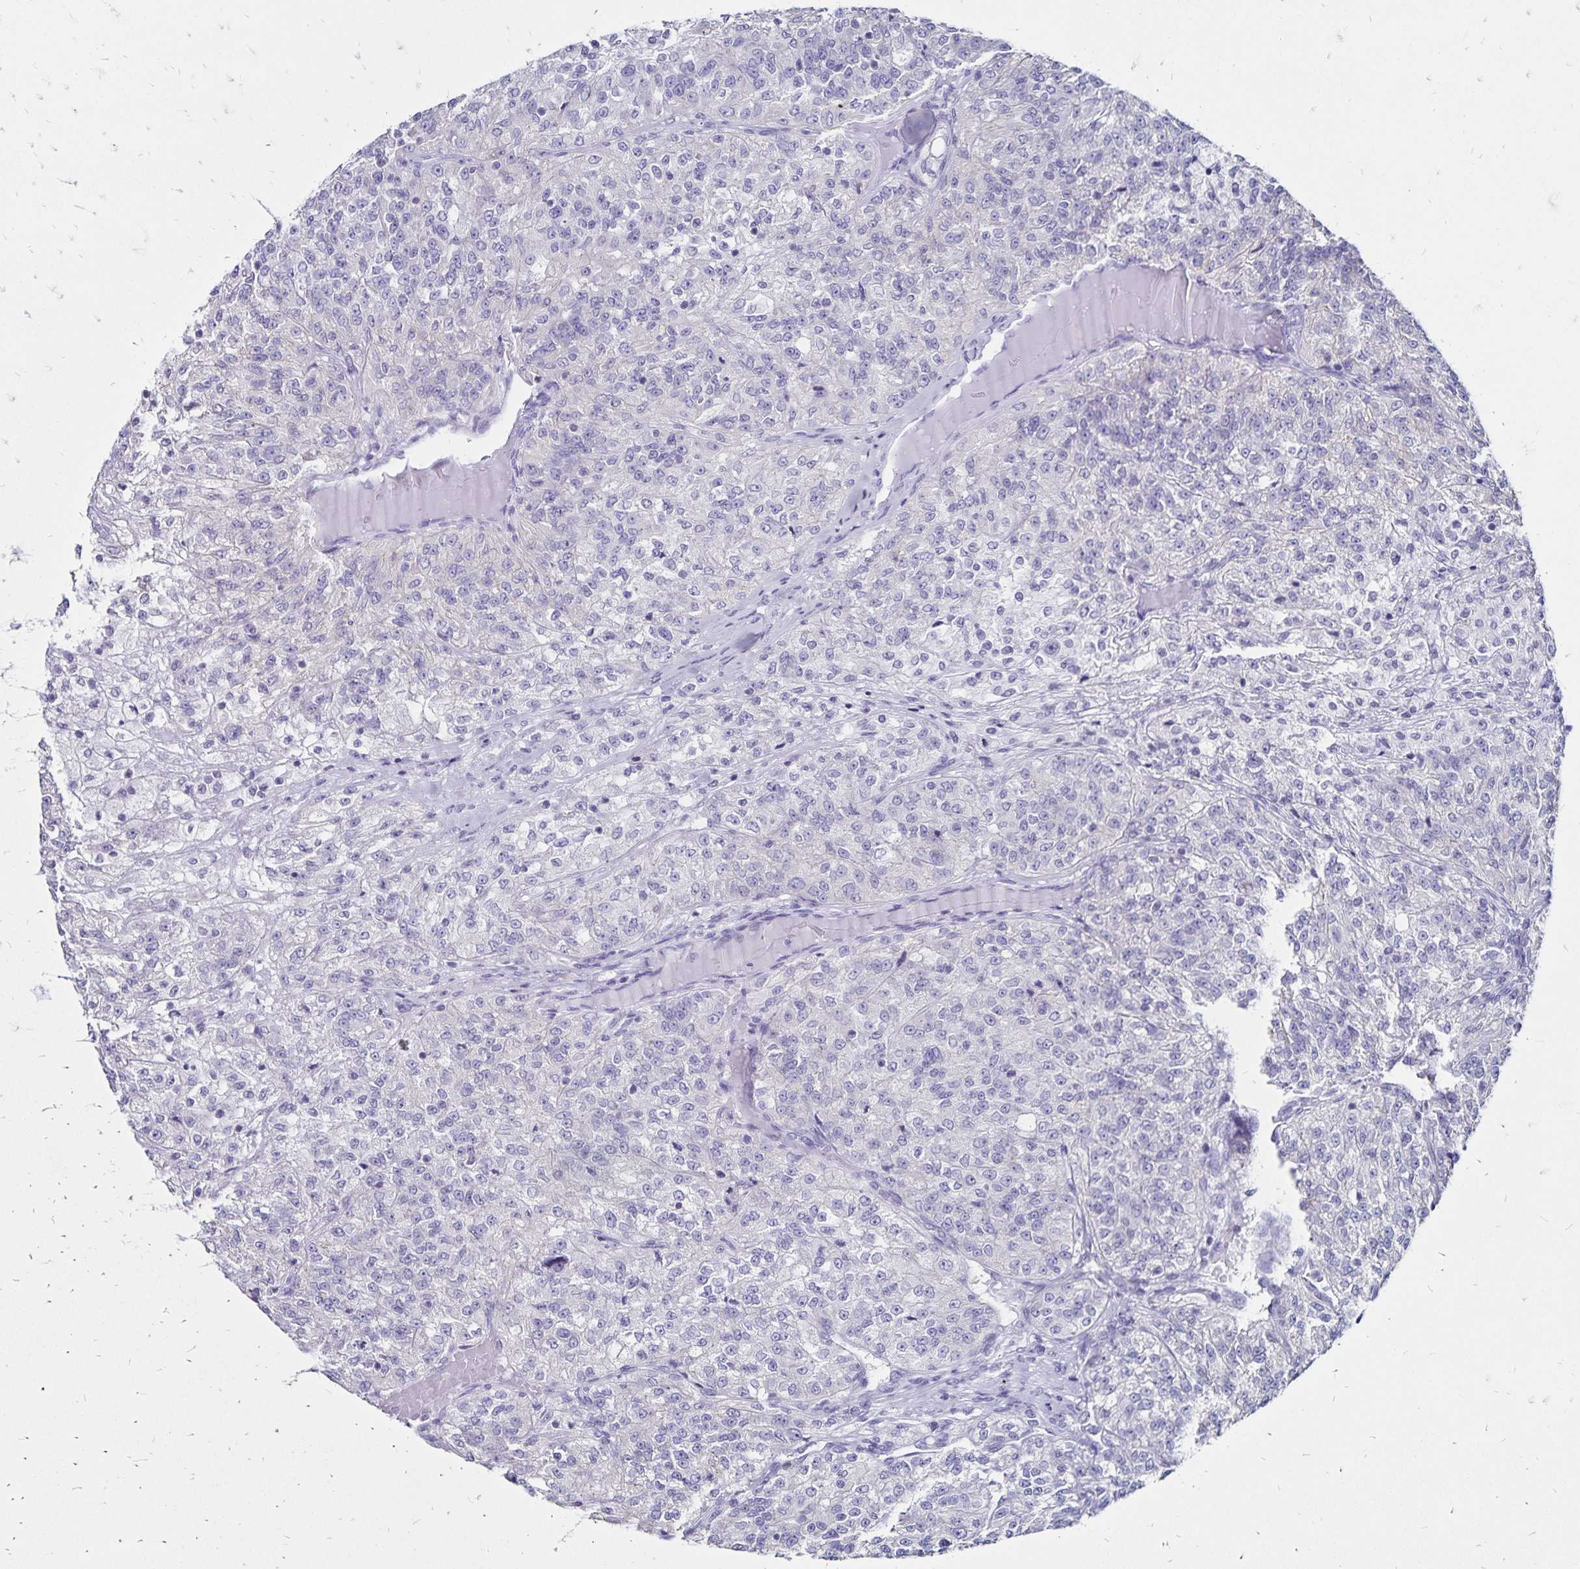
{"staining": {"intensity": "negative", "quantity": "none", "location": "none"}, "tissue": "renal cancer", "cell_type": "Tumor cells", "image_type": "cancer", "snomed": [{"axis": "morphology", "description": "Adenocarcinoma, NOS"}, {"axis": "topography", "description": "Kidney"}], "caption": "The image exhibits no staining of tumor cells in adenocarcinoma (renal).", "gene": "IKZF1", "patient": {"sex": "female", "age": 63}}